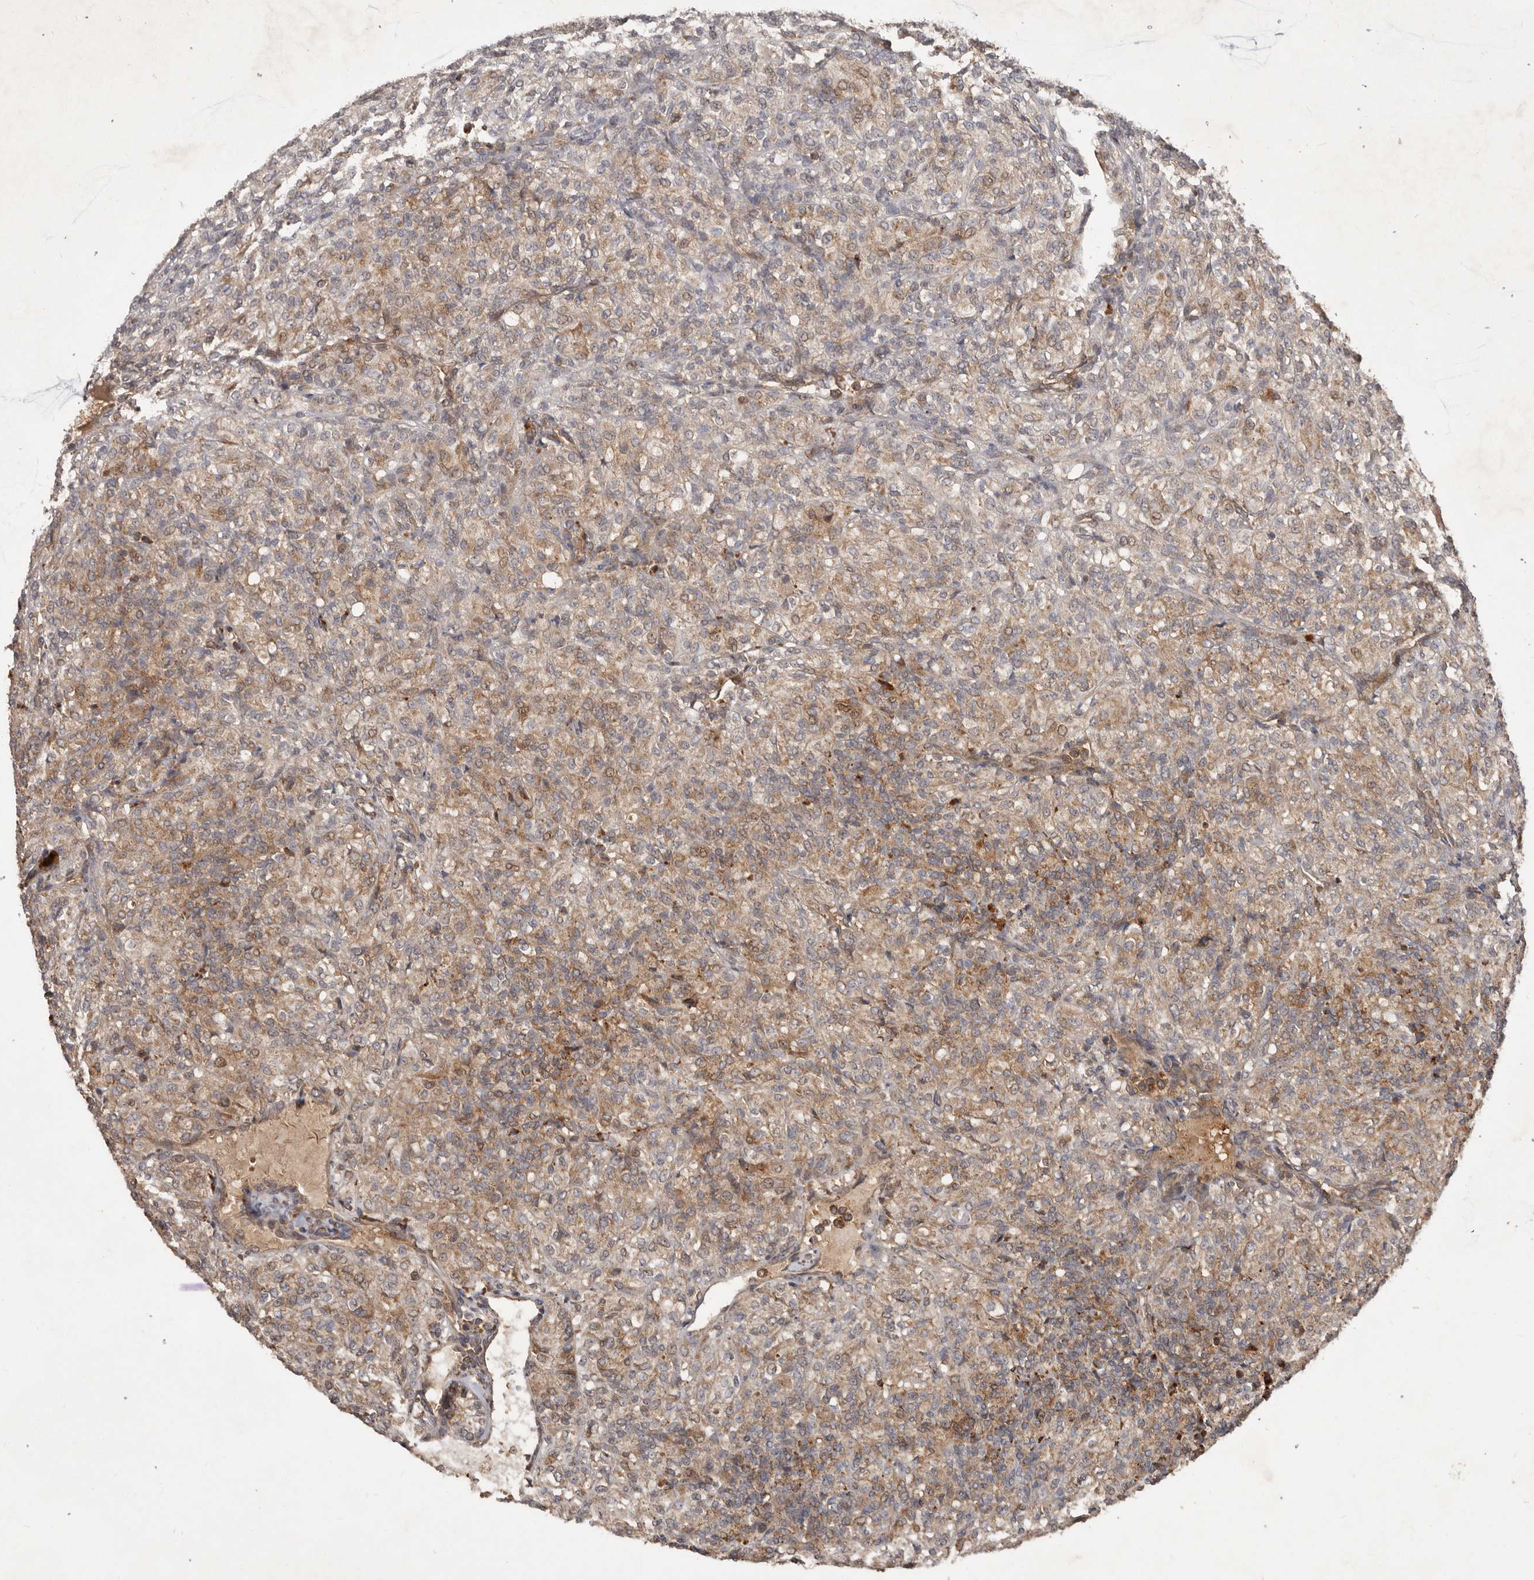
{"staining": {"intensity": "weak", "quantity": "25%-75%", "location": "cytoplasmic/membranous"}, "tissue": "renal cancer", "cell_type": "Tumor cells", "image_type": "cancer", "snomed": [{"axis": "morphology", "description": "Adenocarcinoma, NOS"}, {"axis": "topography", "description": "Kidney"}], "caption": "Protein expression analysis of human renal cancer reveals weak cytoplasmic/membranous positivity in approximately 25%-75% of tumor cells.", "gene": "STK36", "patient": {"sex": "male", "age": 77}}